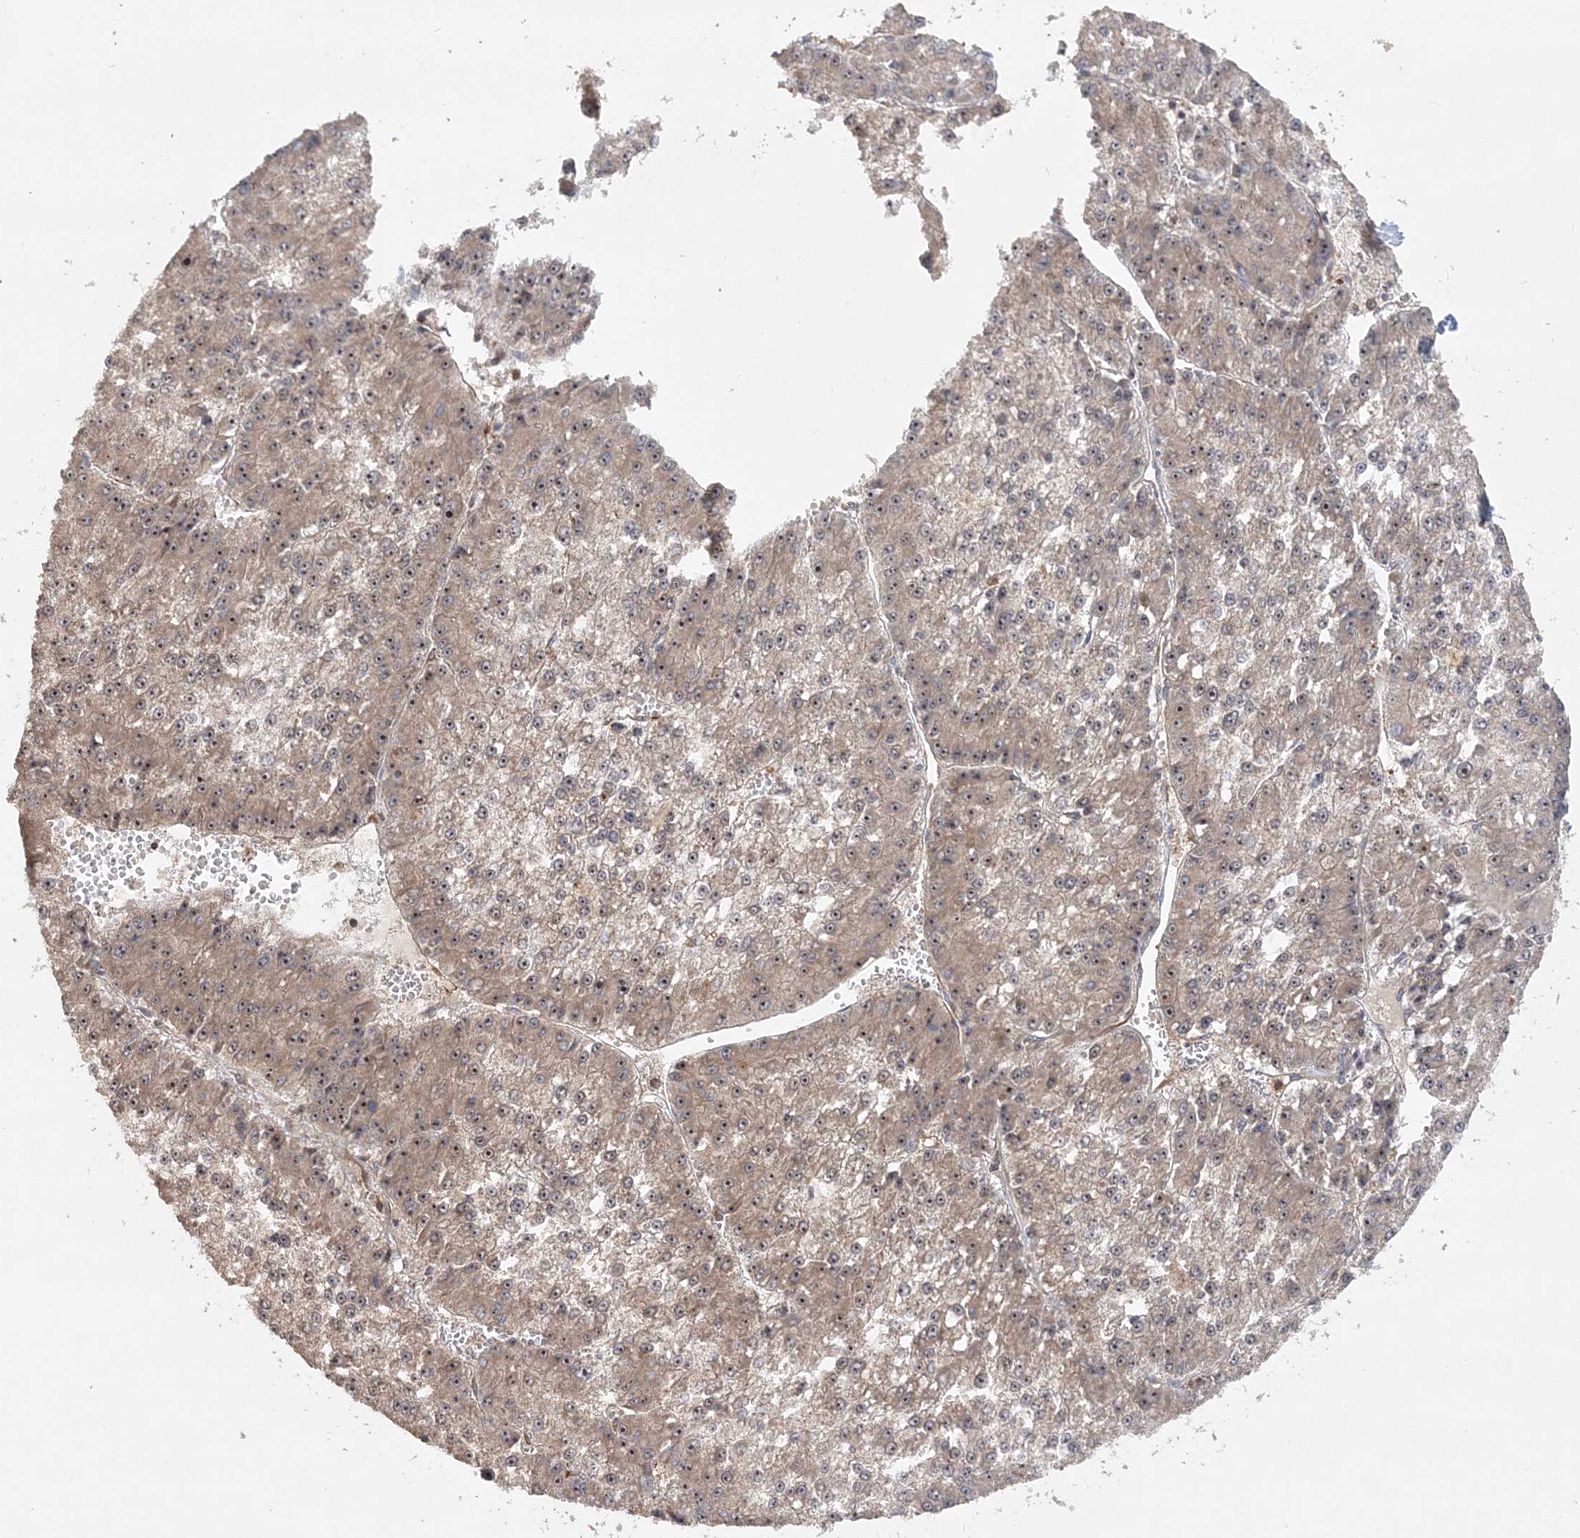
{"staining": {"intensity": "moderate", "quantity": "25%-75%", "location": "cytoplasmic/membranous,nuclear"}, "tissue": "liver cancer", "cell_type": "Tumor cells", "image_type": "cancer", "snomed": [{"axis": "morphology", "description": "Carcinoma, Hepatocellular, NOS"}, {"axis": "topography", "description": "Liver"}], "caption": "A brown stain labels moderate cytoplasmic/membranous and nuclear expression of a protein in liver hepatocellular carcinoma tumor cells. Using DAB (3,3'-diaminobenzidine) (brown) and hematoxylin (blue) stains, captured at high magnification using brightfield microscopy.", "gene": "ACAP2", "patient": {"sex": "female", "age": 73}}